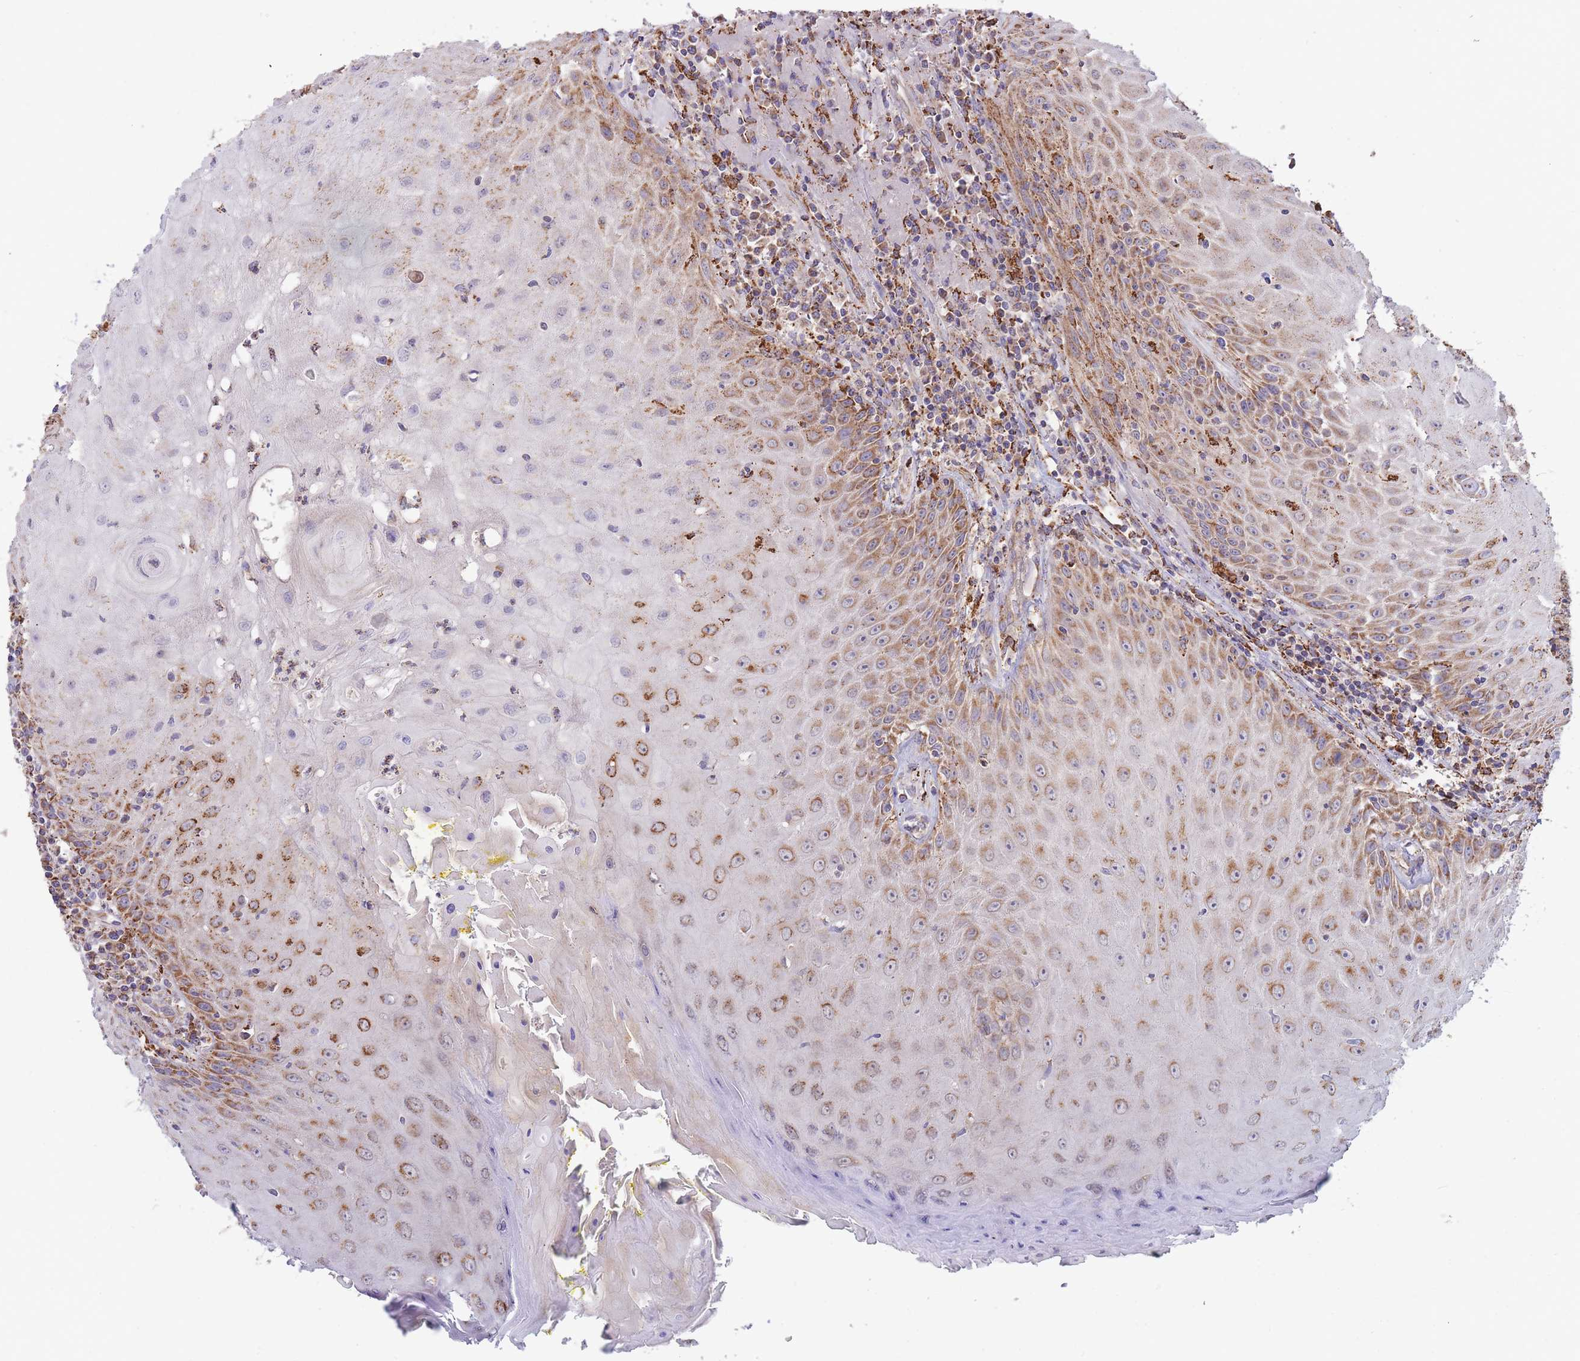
{"staining": {"intensity": "strong", "quantity": ">75%", "location": "cytoplasmic/membranous"}, "tissue": "head and neck cancer", "cell_type": "Tumor cells", "image_type": "cancer", "snomed": [{"axis": "morphology", "description": "Normal tissue, NOS"}, {"axis": "morphology", "description": "Squamous cell carcinoma, NOS"}, {"axis": "topography", "description": "Oral tissue"}, {"axis": "topography", "description": "Head-Neck"}], "caption": "Tumor cells reveal strong cytoplasmic/membranous positivity in approximately >75% of cells in head and neck cancer. The protein is stained brown, and the nuclei are stained in blue (DAB (3,3'-diaminobenzidine) IHC with brightfield microscopy, high magnification).", "gene": "MRPL17", "patient": {"sex": "female", "age": 70}}